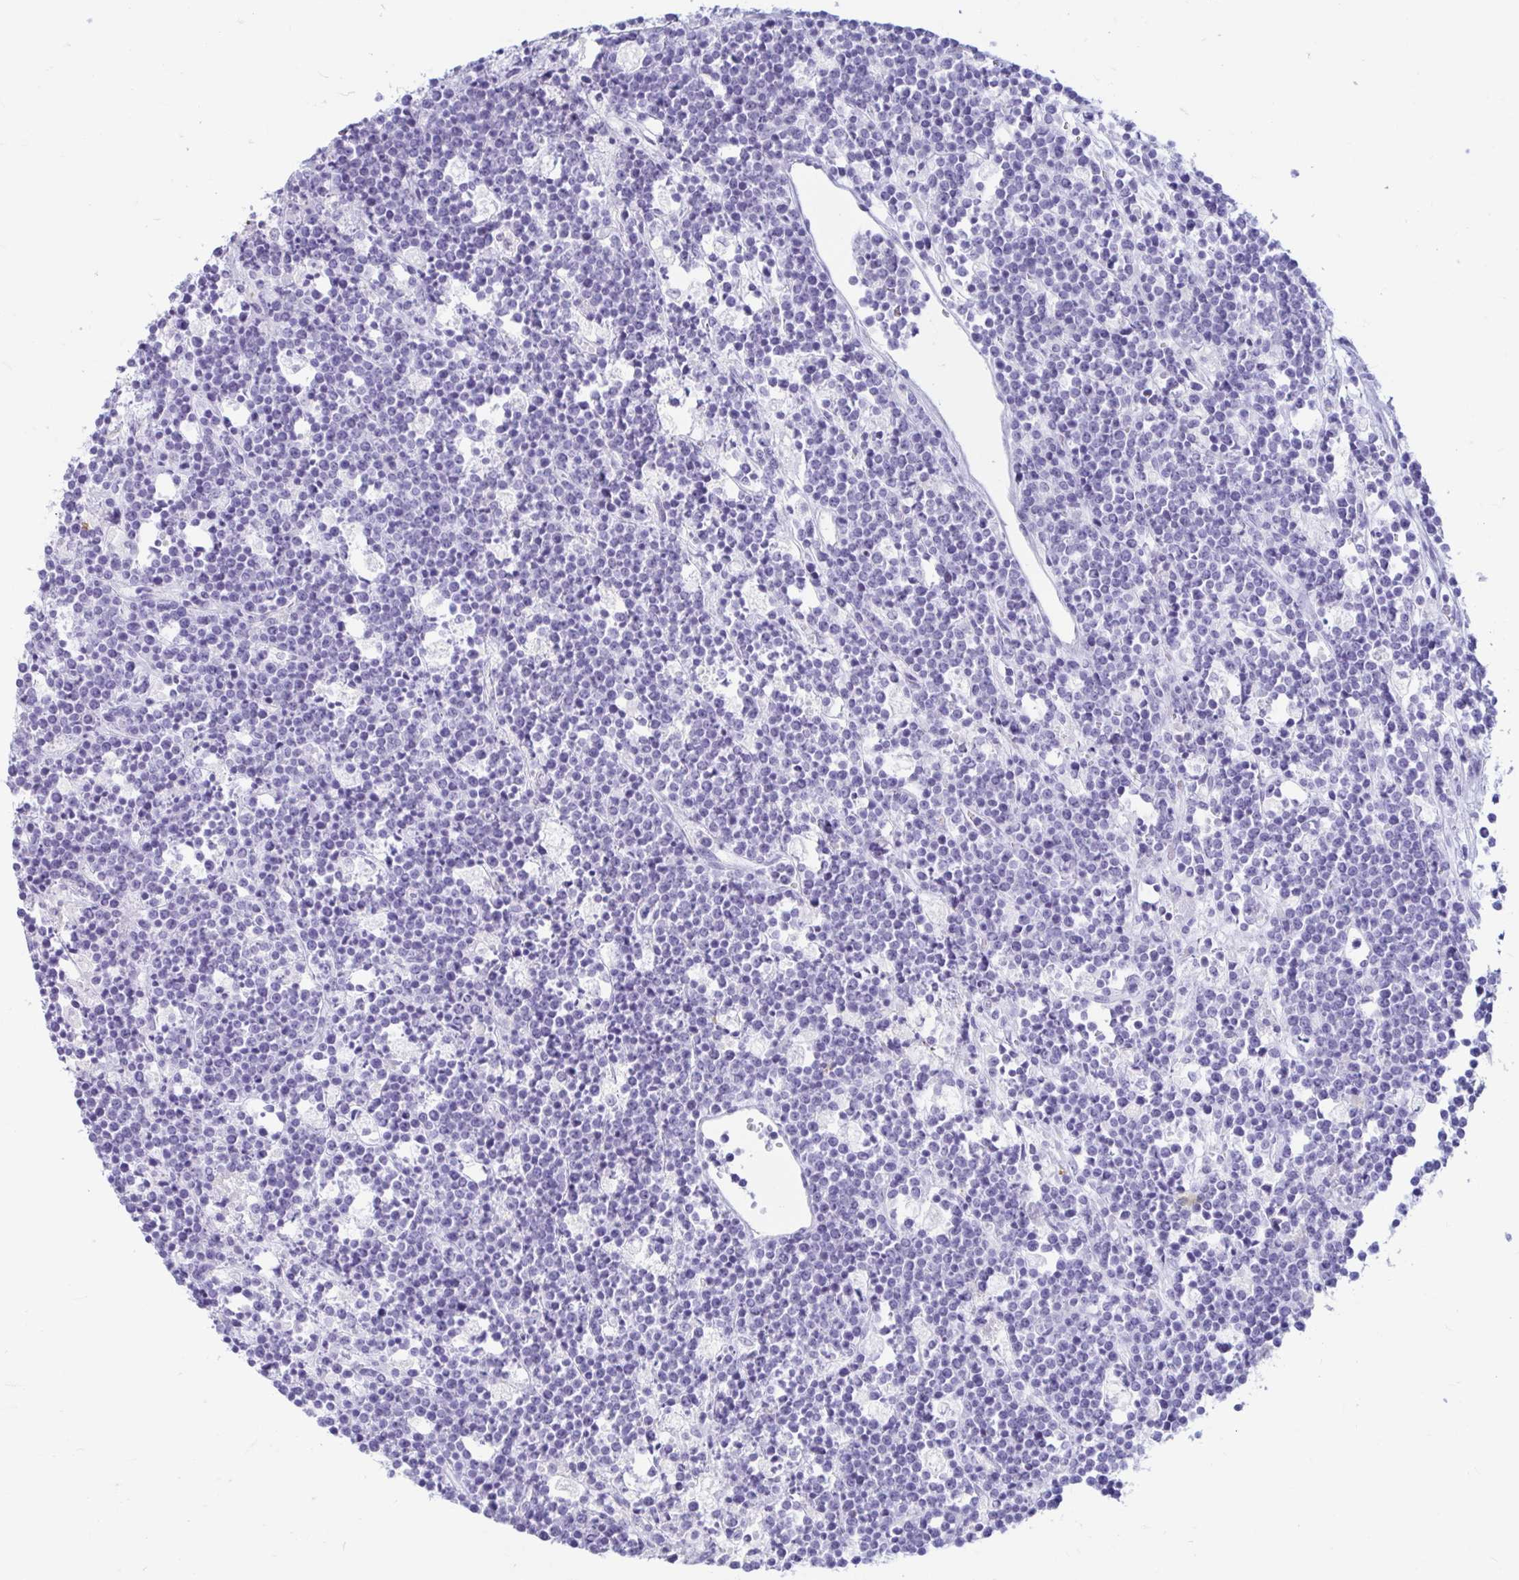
{"staining": {"intensity": "negative", "quantity": "none", "location": "none"}, "tissue": "lymphoma", "cell_type": "Tumor cells", "image_type": "cancer", "snomed": [{"axis": "morphology", "description": "Malignant lymphoma, non-Hodgkin's type, High grade"}, {"axis": "topography", "description": "Ovary"}], "caption": "This is an IHC image of lymphoma. There is no positivity in tumor cells.", "gene": "ERICH6", "patient": {"sex": "female", "age": 56}}